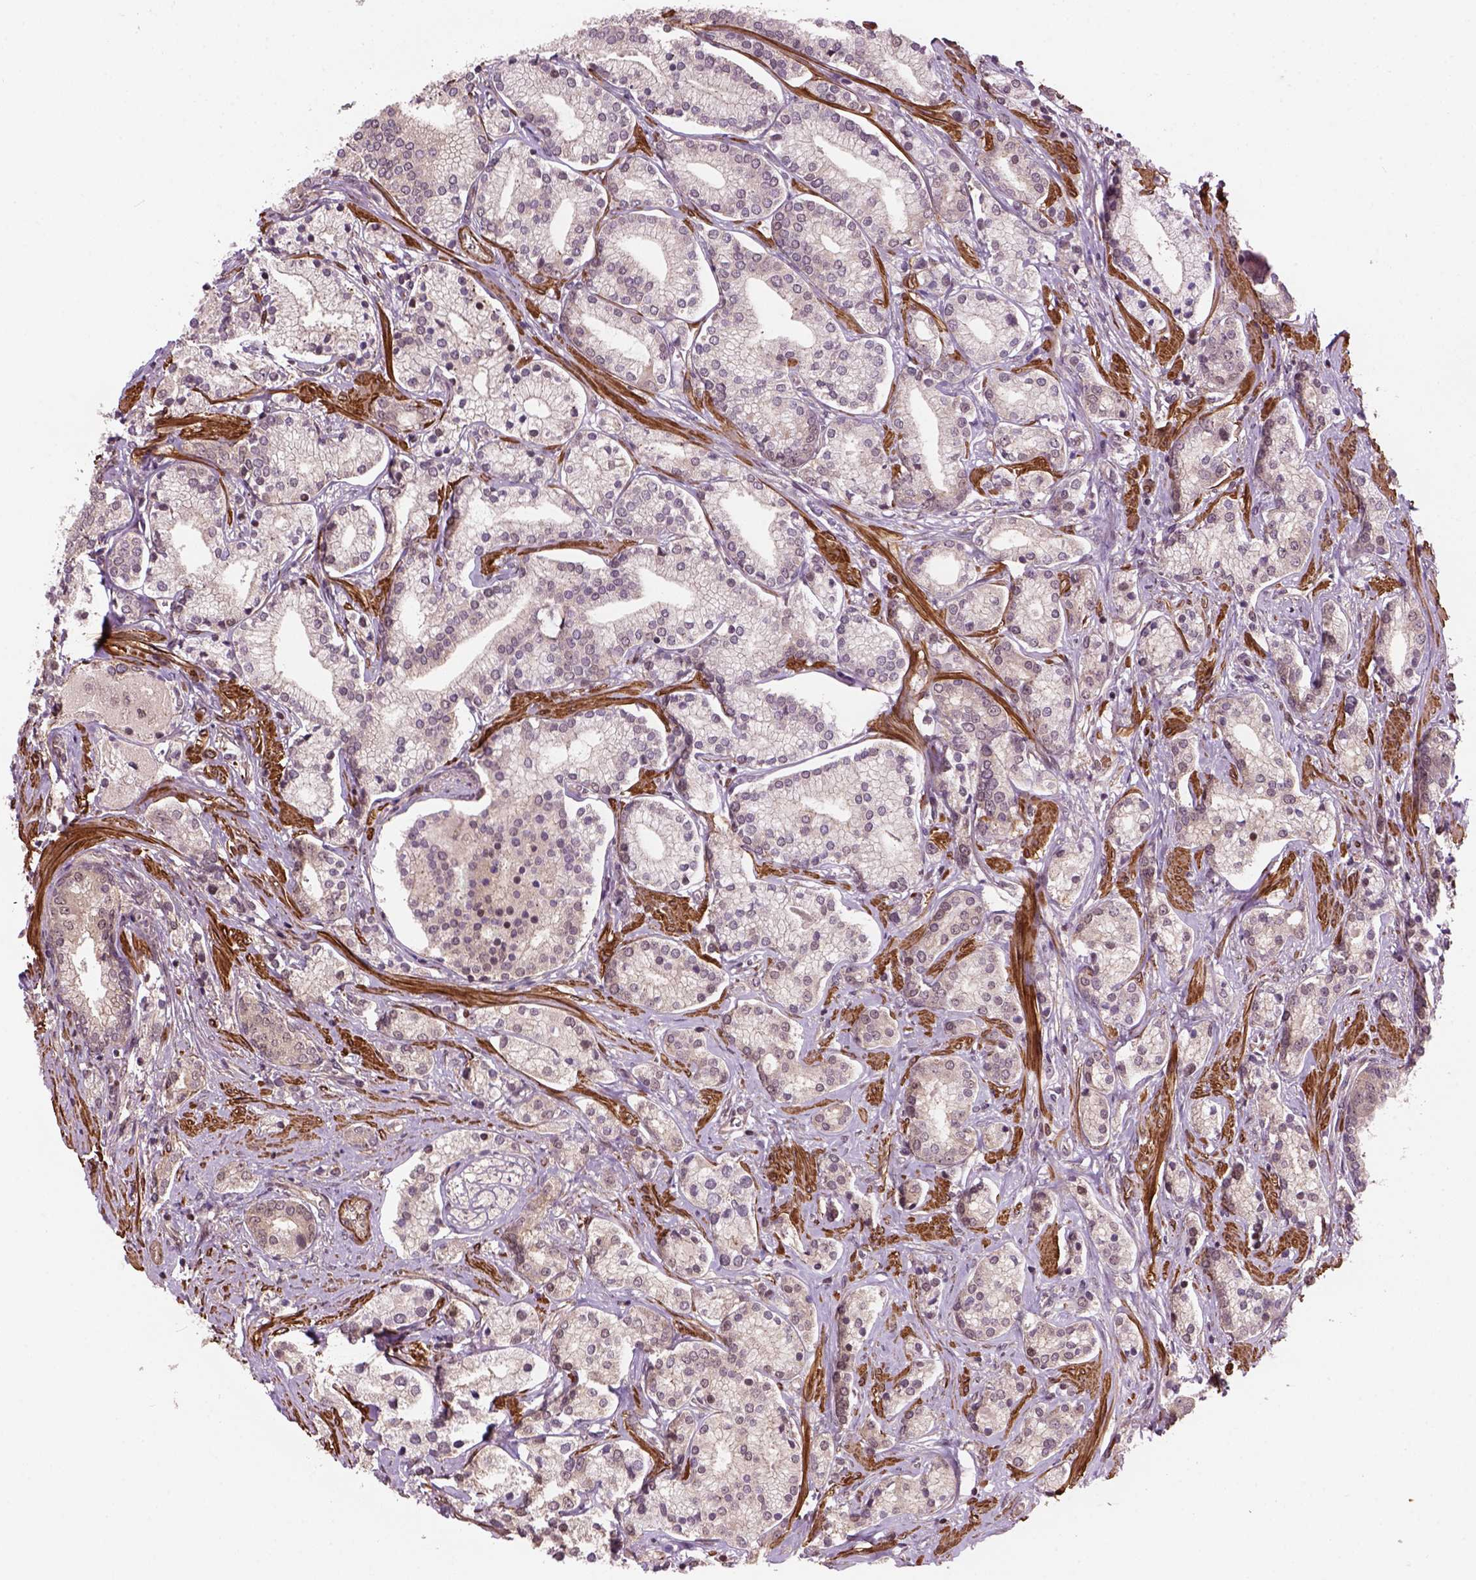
{"staining": {"intensity": "weak", "quantity": "25%-75%", "location": "cytoplasmic/membranous,nuclear"}, "tissue": "prostate cancer", "cell_type": "Tumor cells", "image_type": "cancer", "snomed": [{"axis": "morphology", "description": "Adenocarcinoma, High grade"}, {"axis": "topography", "description": "Prostate"}], "caption": "Prostate adenocarcinoma (high-grade) stained for a protein (brown) shows weak cytoplasmic/membranous and nuclear positive positivity in approximately 25%-75% of tumor cells.", "gene": "PSMD11", "patient": {"sex": "male", "age": 58}}